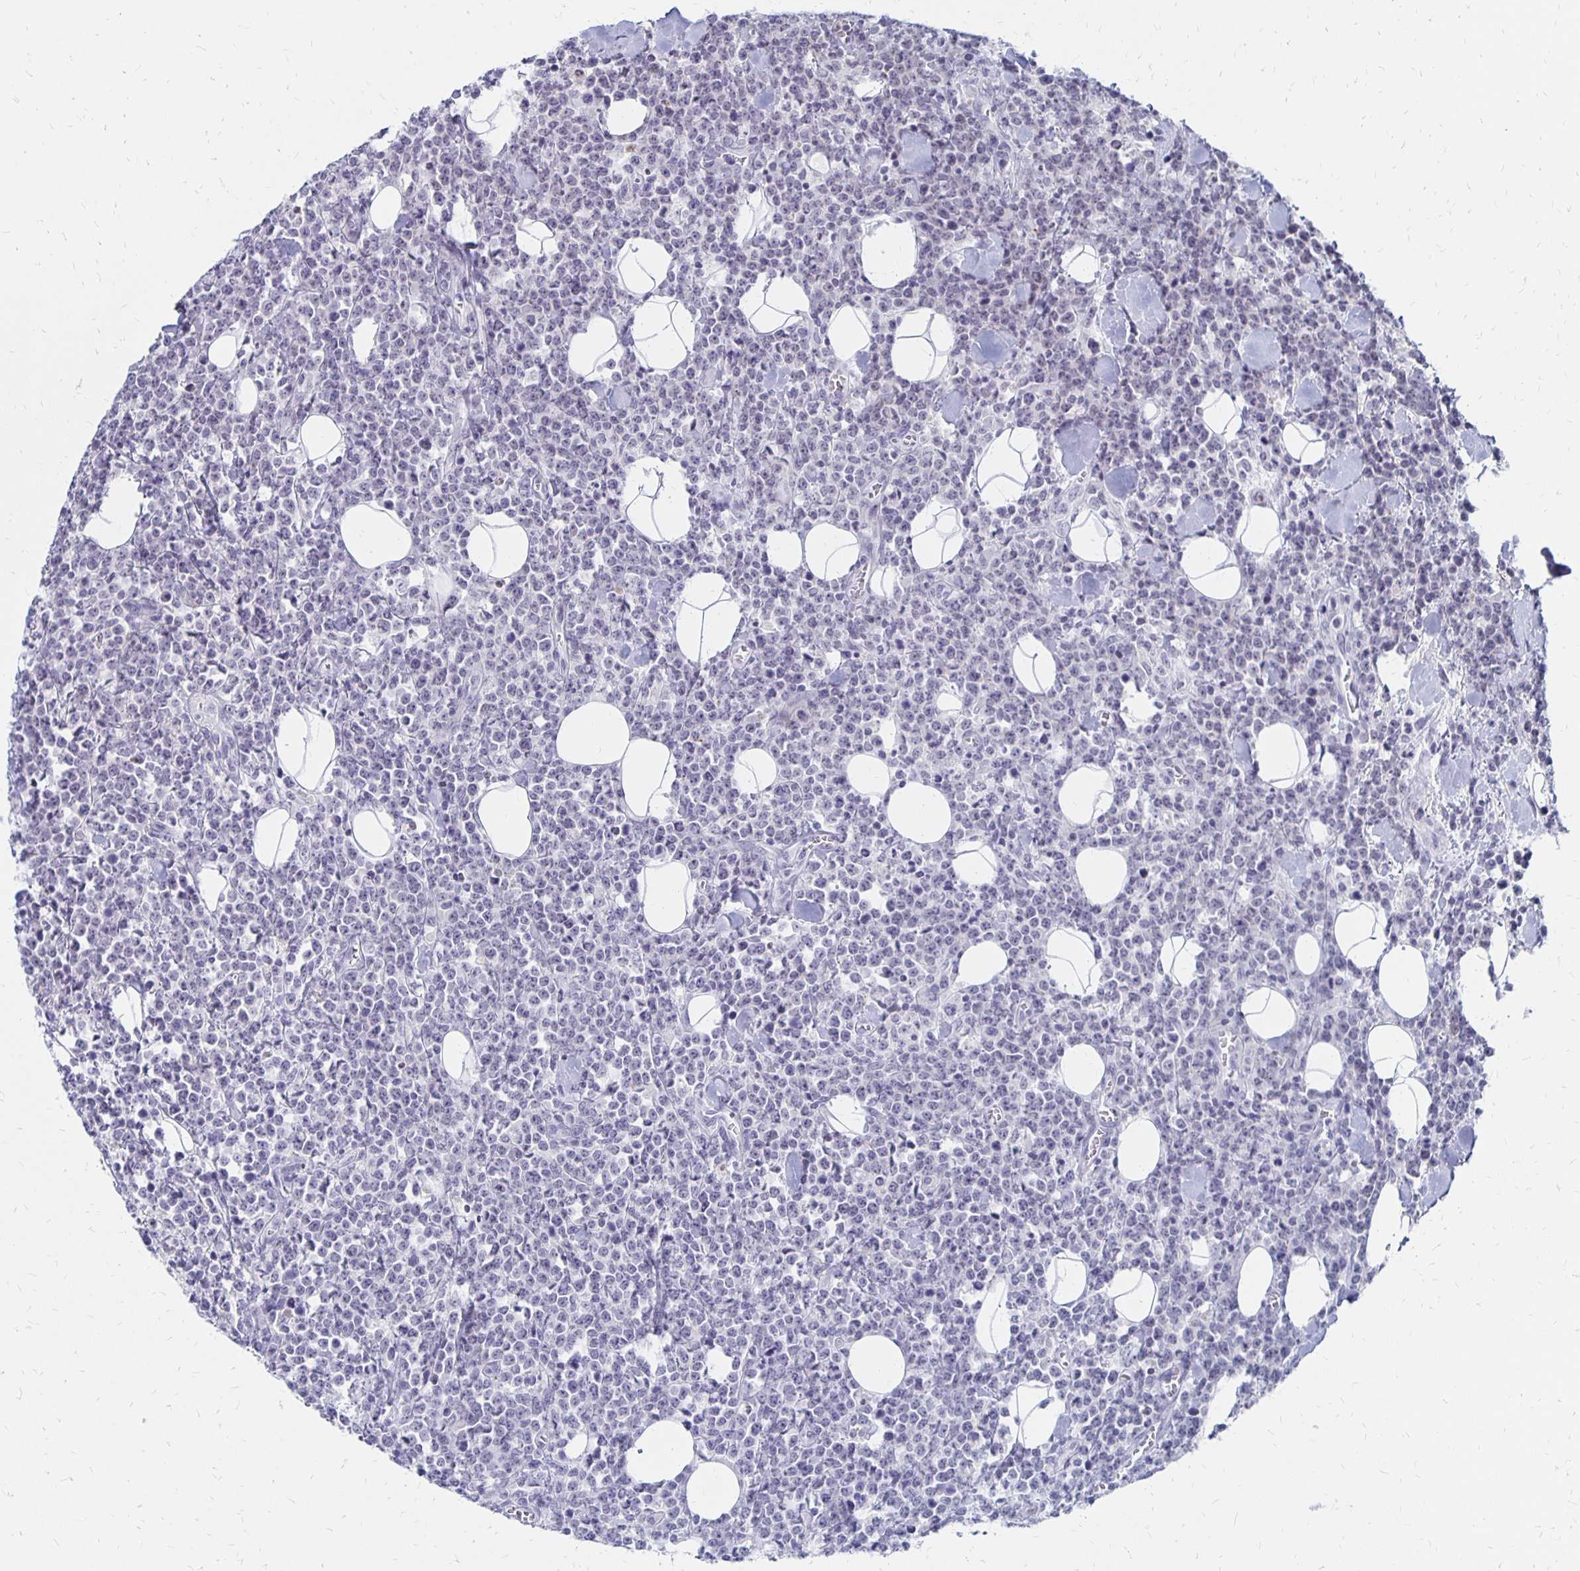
{"staining": {"intensity": "negative", "quantity": "none", "location": "none"}, "tissue": "lymphoma", "cell_type": "Tumor cells", "image_type": "cancer", "snomed": [{"axis": "morphology", "description": "Malignant lymphoma, non-Hodgkin's type, High grade"}, {"axis": "topography", "description": "Small intestine"}], "caption": "This is a photomicrograph of IHC staining of lymphoma, which shows no positivity in tumor cells. (DAB immunohistochemistry visualized using brightfield microscopy, high magnification).", "gene": "SYT2", "patient": {"sex": "female", "age": 56}}